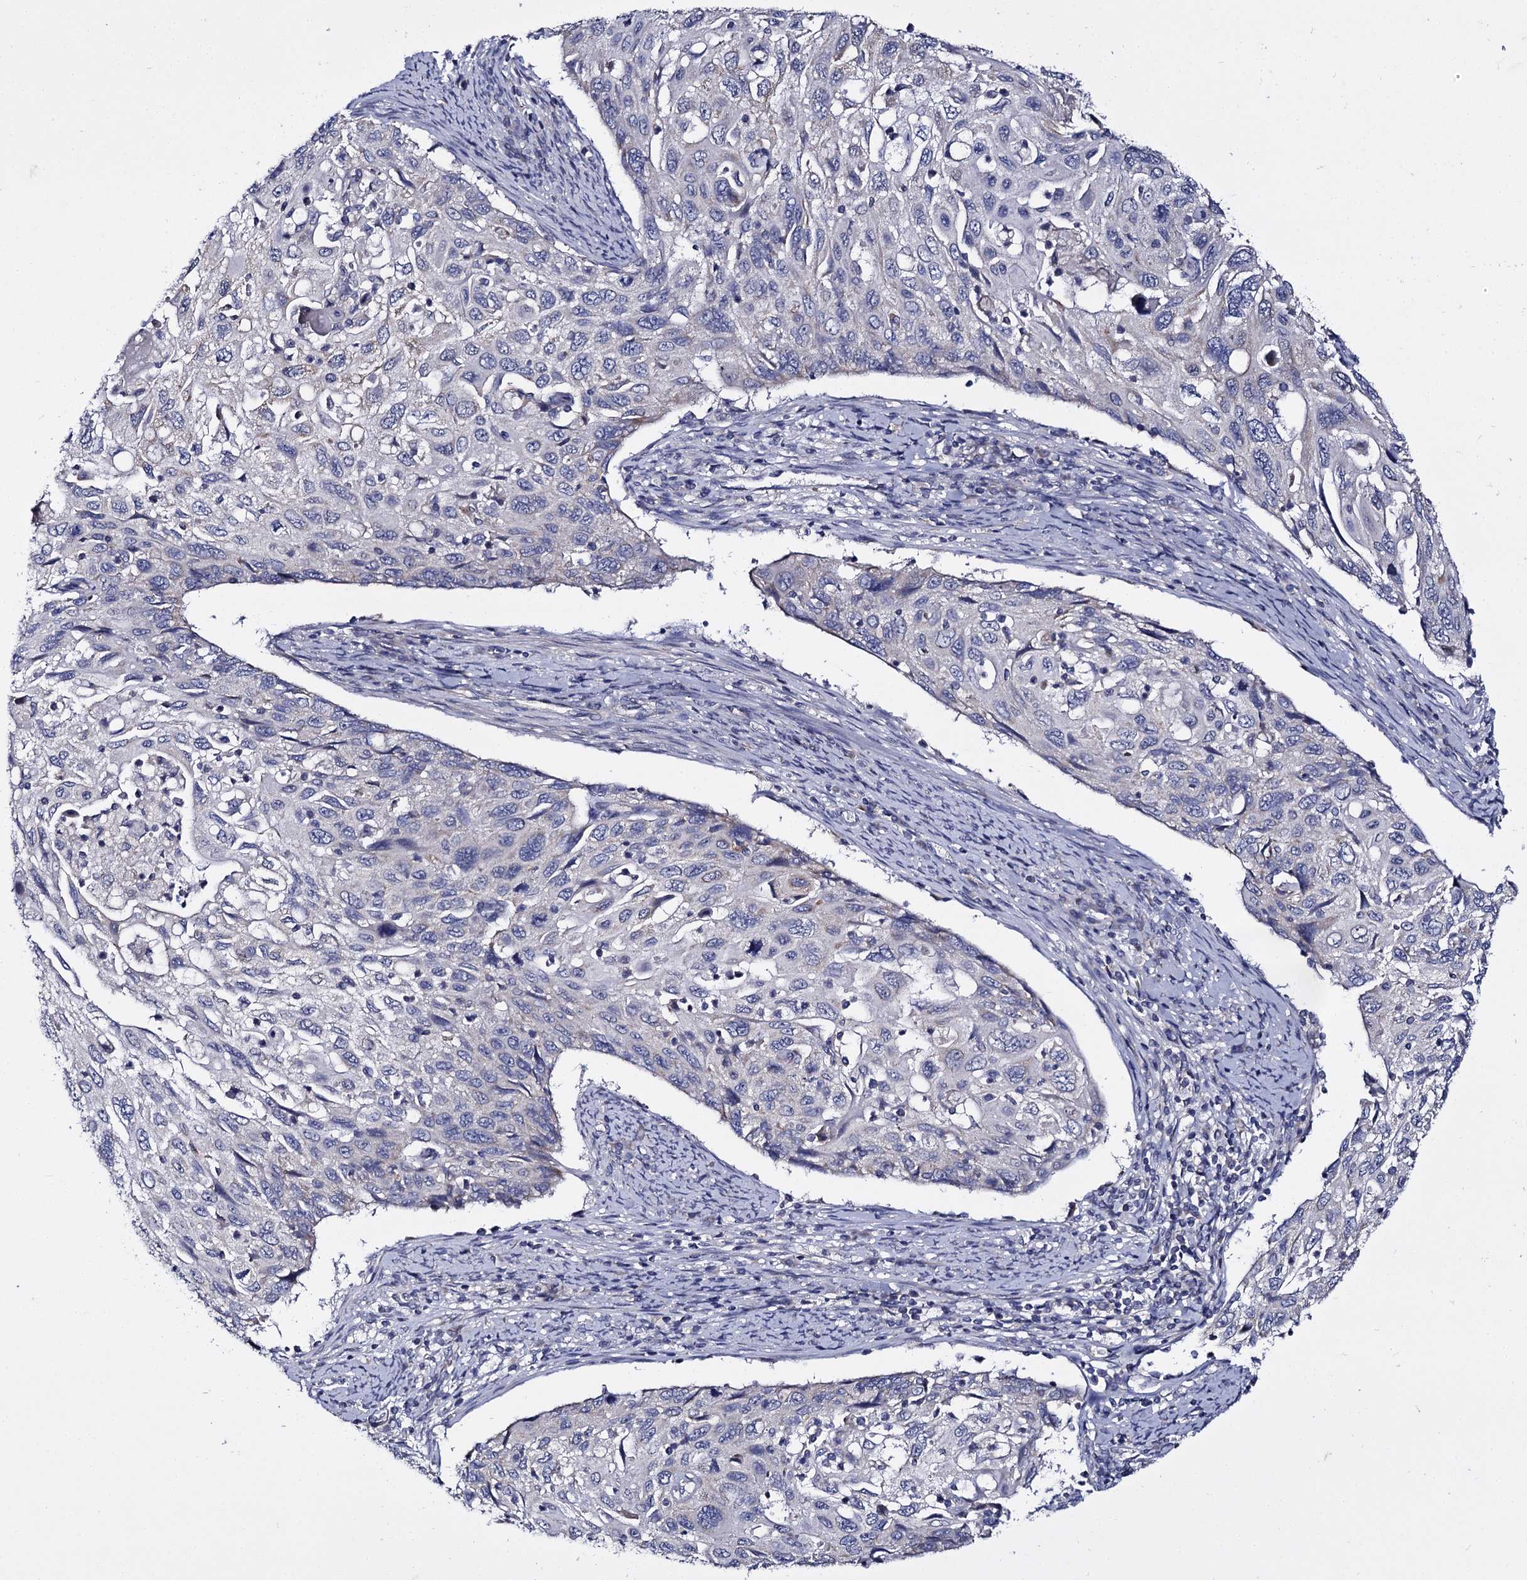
{"staining": {"intensity": "negative", "quantity": "none", "location": "none"}, "tissue": "cervical cancer", "cell_type": "Tumor cells", "image_type": "cancer", "snomed": [{"axis": "morphology", "description": "Squamous cell carcinoma, NOS"}, {"axis": "topography", "description": "Cervix"}], "caption": "Tumor cells show no significant positivity in squamous cell carcinoma (cervical).", "gene": "PANX2", "patient": {"sex": "female", "age": 70}}